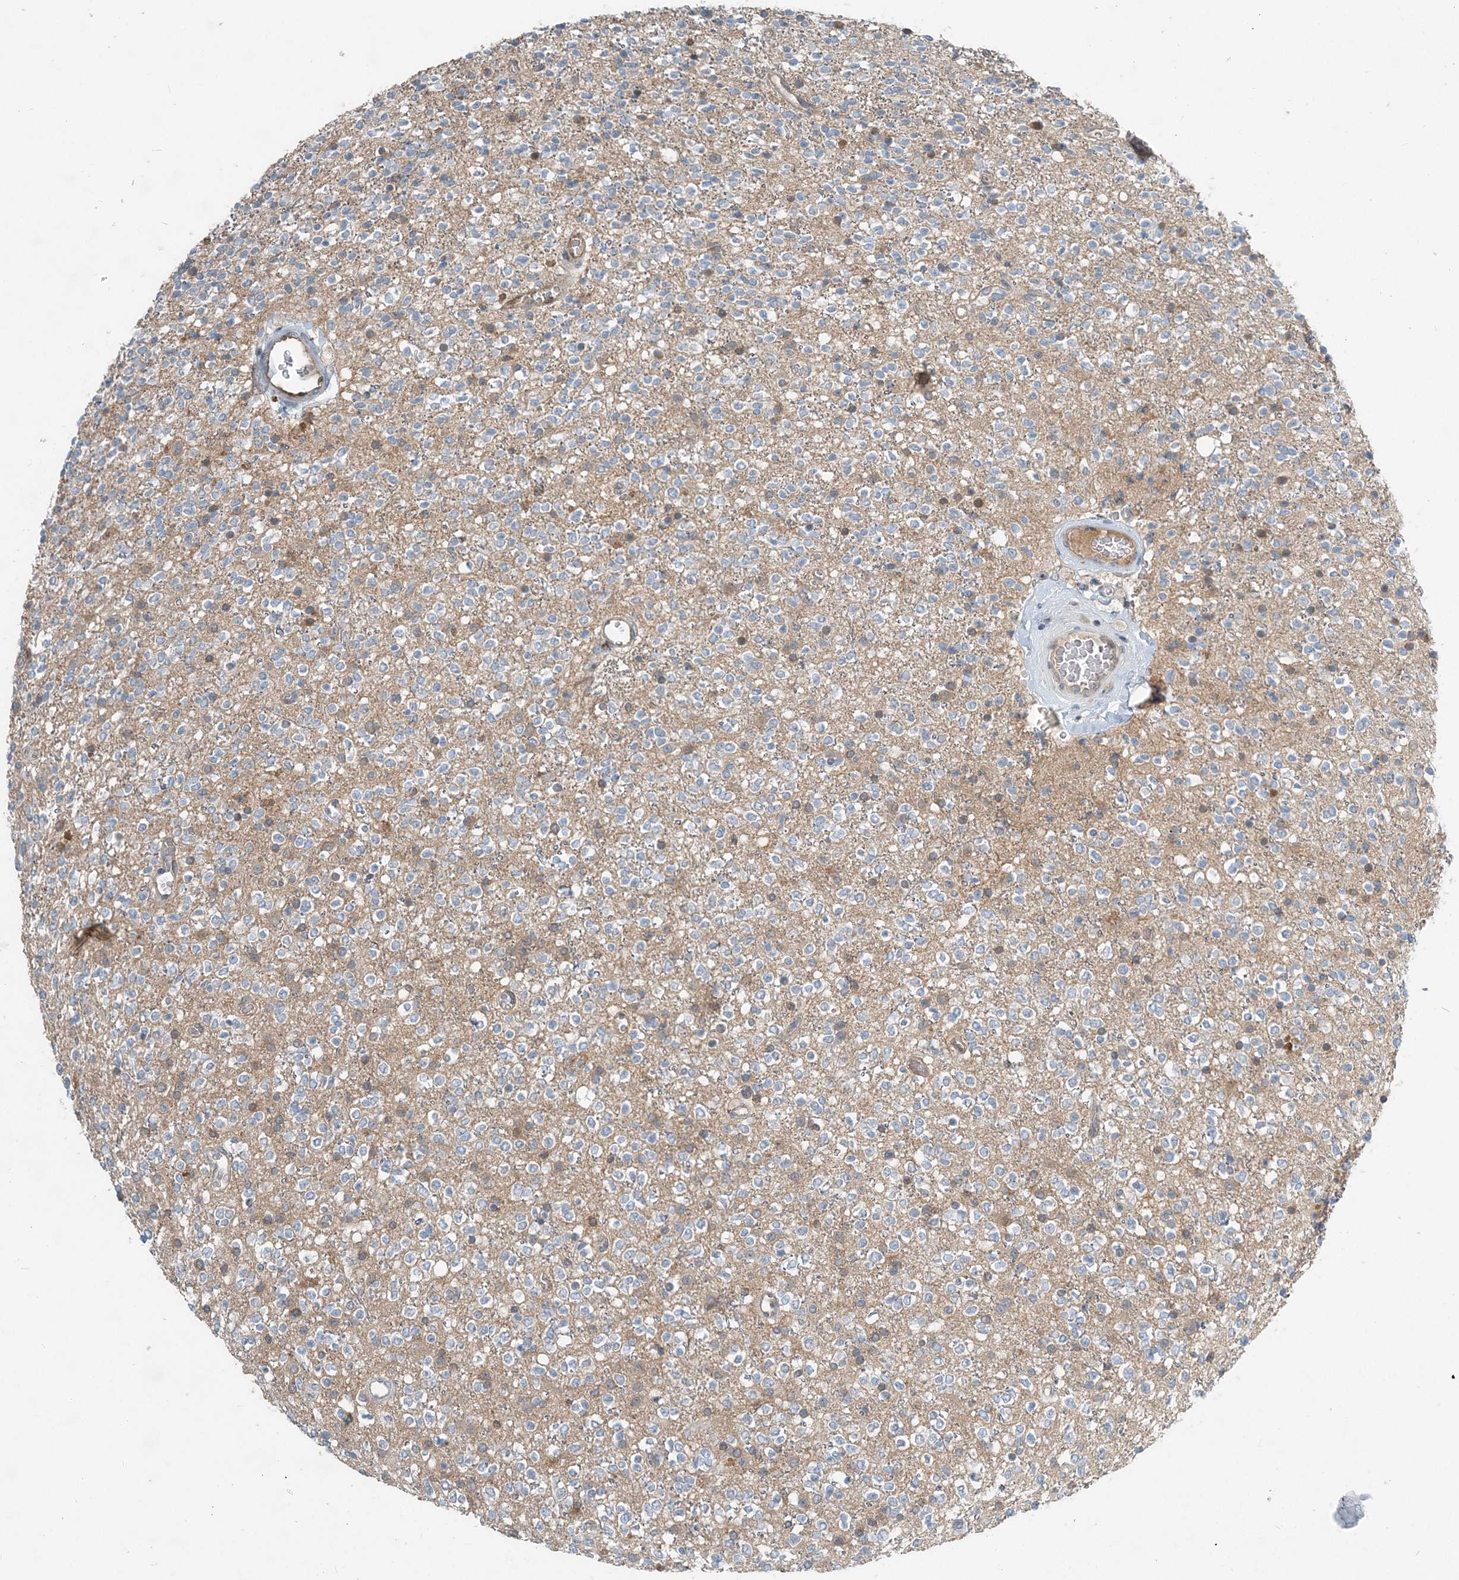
{"staining": {"intensity": "negative", "quantity": "none", "location": "none"}, "tissue": "glioma", "cell_type": "Tumor cells", "image_type": "cancer", "snomed": [{"axis": "morphology", "description": "Glioma, malignant, High grade"}, {"axis": "topography", "description": "Brain"}], "caption": "This is an immunohistochemistry (IHC) micrograph of malignant high-grade glioma. There is no positivity in tumor cells.", "gene": "ARMH1", "patient": {"sex": "male", "age": 34}}